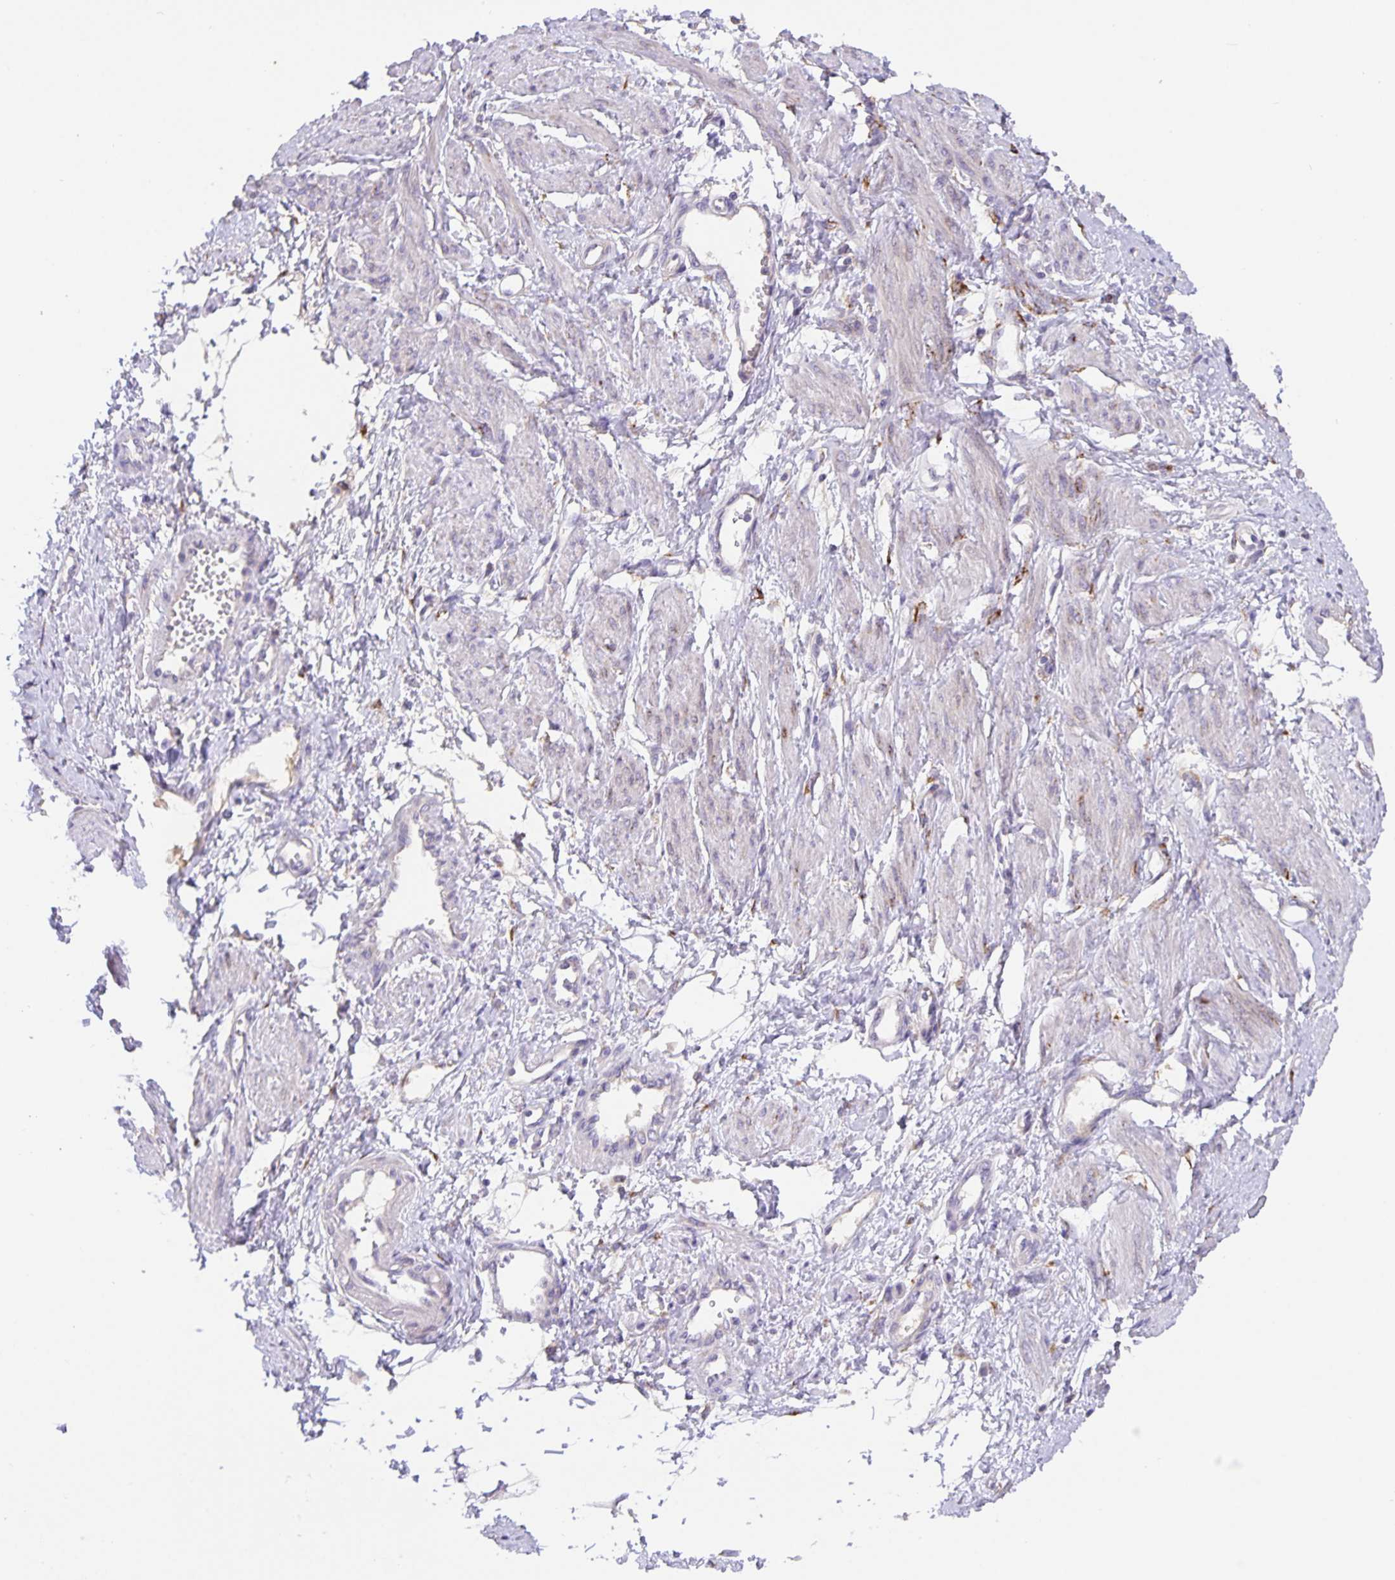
{"staining": {"intensity": "negative", "quantity": "none", "location": "none"}, "tissue": "smooth muscle", "cell_type": "Smooth muscle cells", "image_type": "normal", "snomed": [{"axis": "morphology", "description": "Normal tissue, NOS"}, {"axis": "topography", "description": "Smooth muscle"}, {"axis": "topography", "description": "Uterus"}], "caption": "The histopathology image demonstrates no significant staining in smooth muscle cells of smooth muscle. (DAB immunohistochemistry (IHC), high magnification).", "gene": "EML6", "patient": {"sex": "female", "age": 39}}